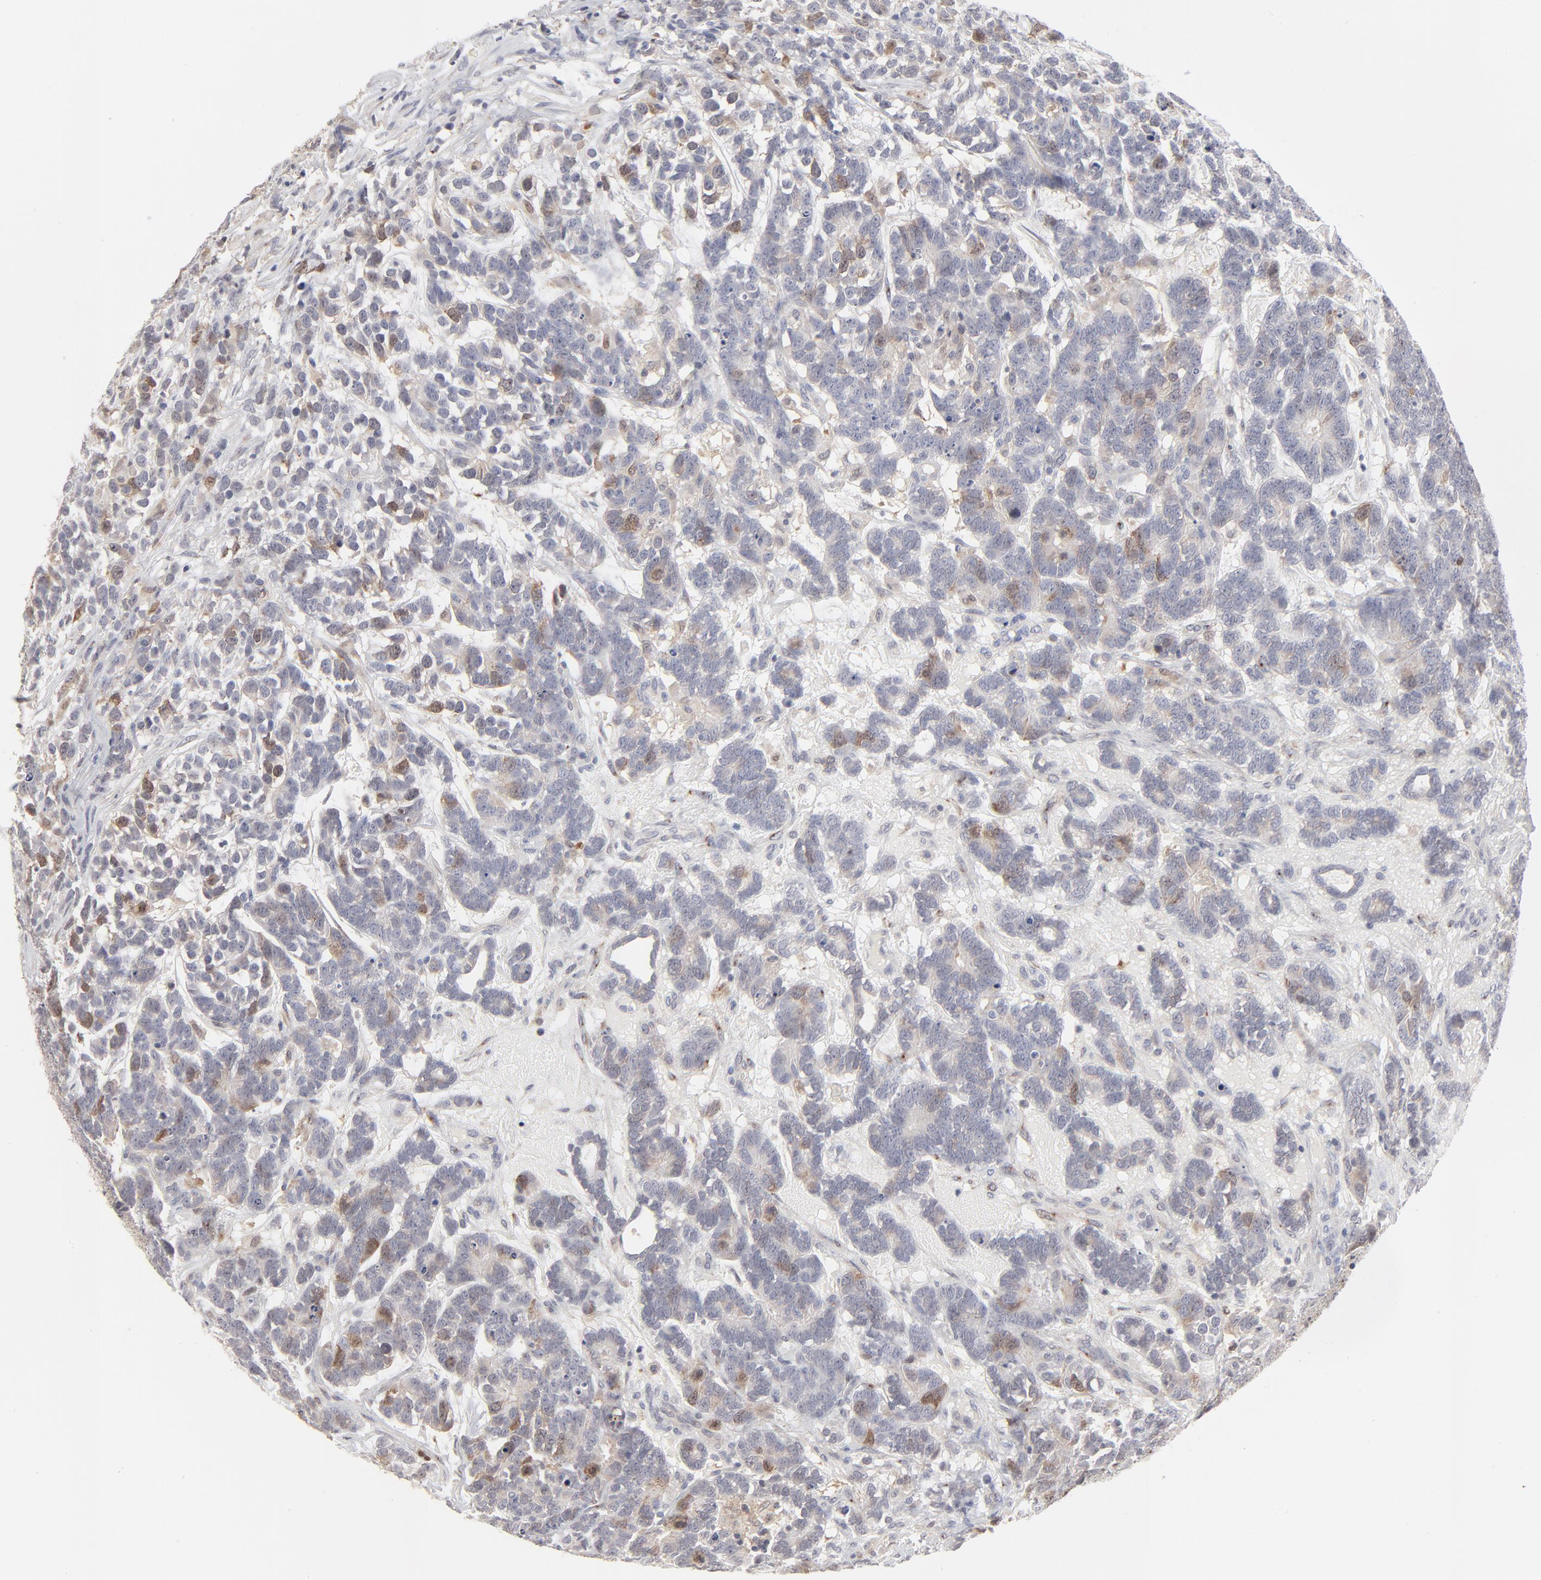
{"staining": {"intensity": "moderate", "quantity": "<25%", "location": "cytoplasmic/membranous"}, "tissue": "testis cancer", "cell_type": "Tumor cells", "image_type": "cancer", "snomed": [{"axis": "morphology", "description": "Carcinoma, Embryonal, NOS"}, {"axis": "topography", "description": "Testis"}], "caption": "An immunohistochemistry micrograph of tumor tissue is shown. Protein staining in brown highlights moderate cytoplasmic/membranous positivity in embryonal carcinoma (testis) within tumor cells.", "gene": "AURKA", "patient": {"sex": "male", "age": 26}}